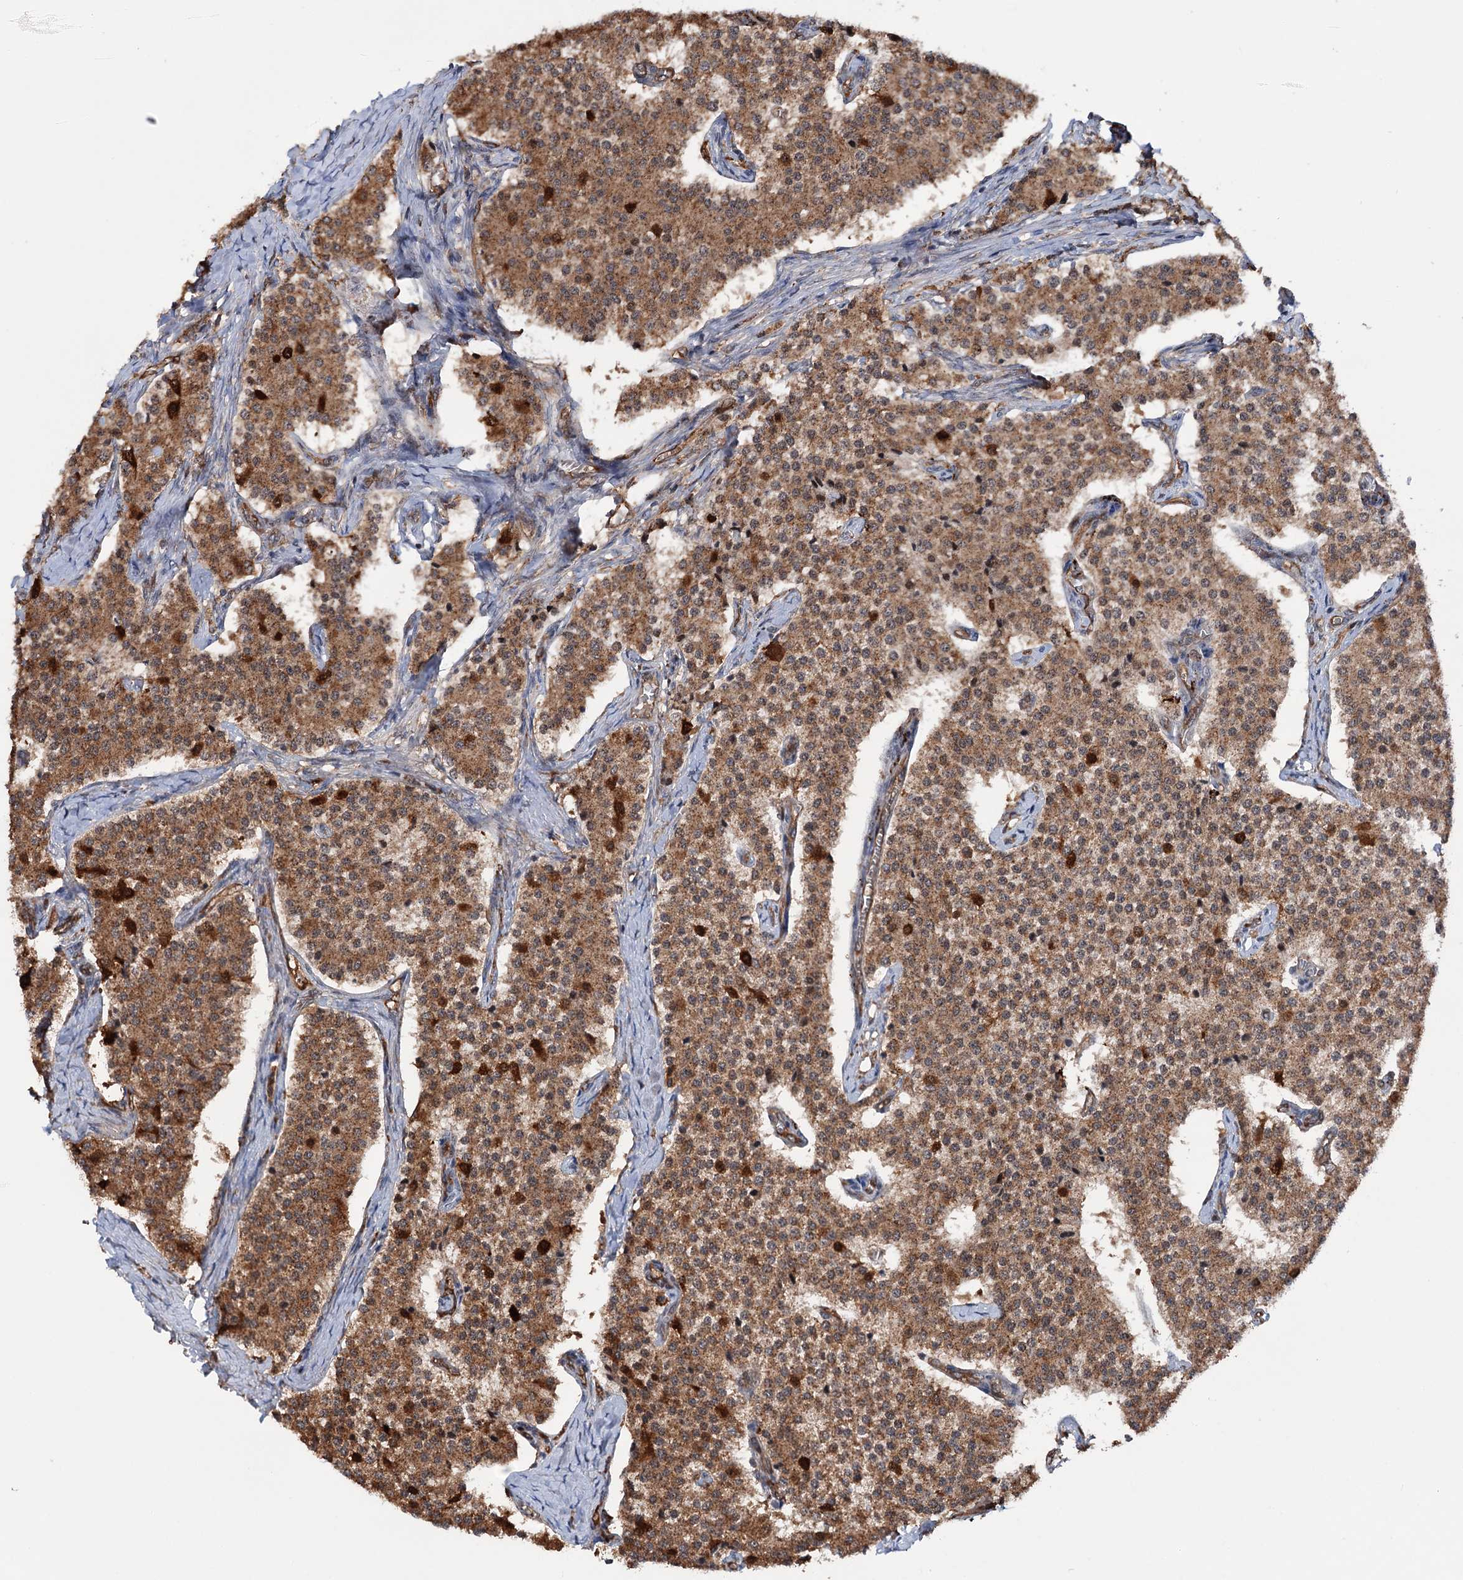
{"staining": {"intensity": "moderate", "quantity": ">75%", "location": "cytoplasmic/membranous"}, "tissue": "carcinoid", "cell_type": "Tumor cells", "image_type": "cancer", "snomed": [{"axis": "morphology", "description": "Carcinoid, malignant, NOS"}, {"axis": "topography", "description": "Colon"}], "caption": "A brown stain shows moderate cytoplasmic/membranous expression of a protein in human carcinoid tumor cells.", "gene": "NCAPD2", "patient": {"sex": "female", "age": 52}}